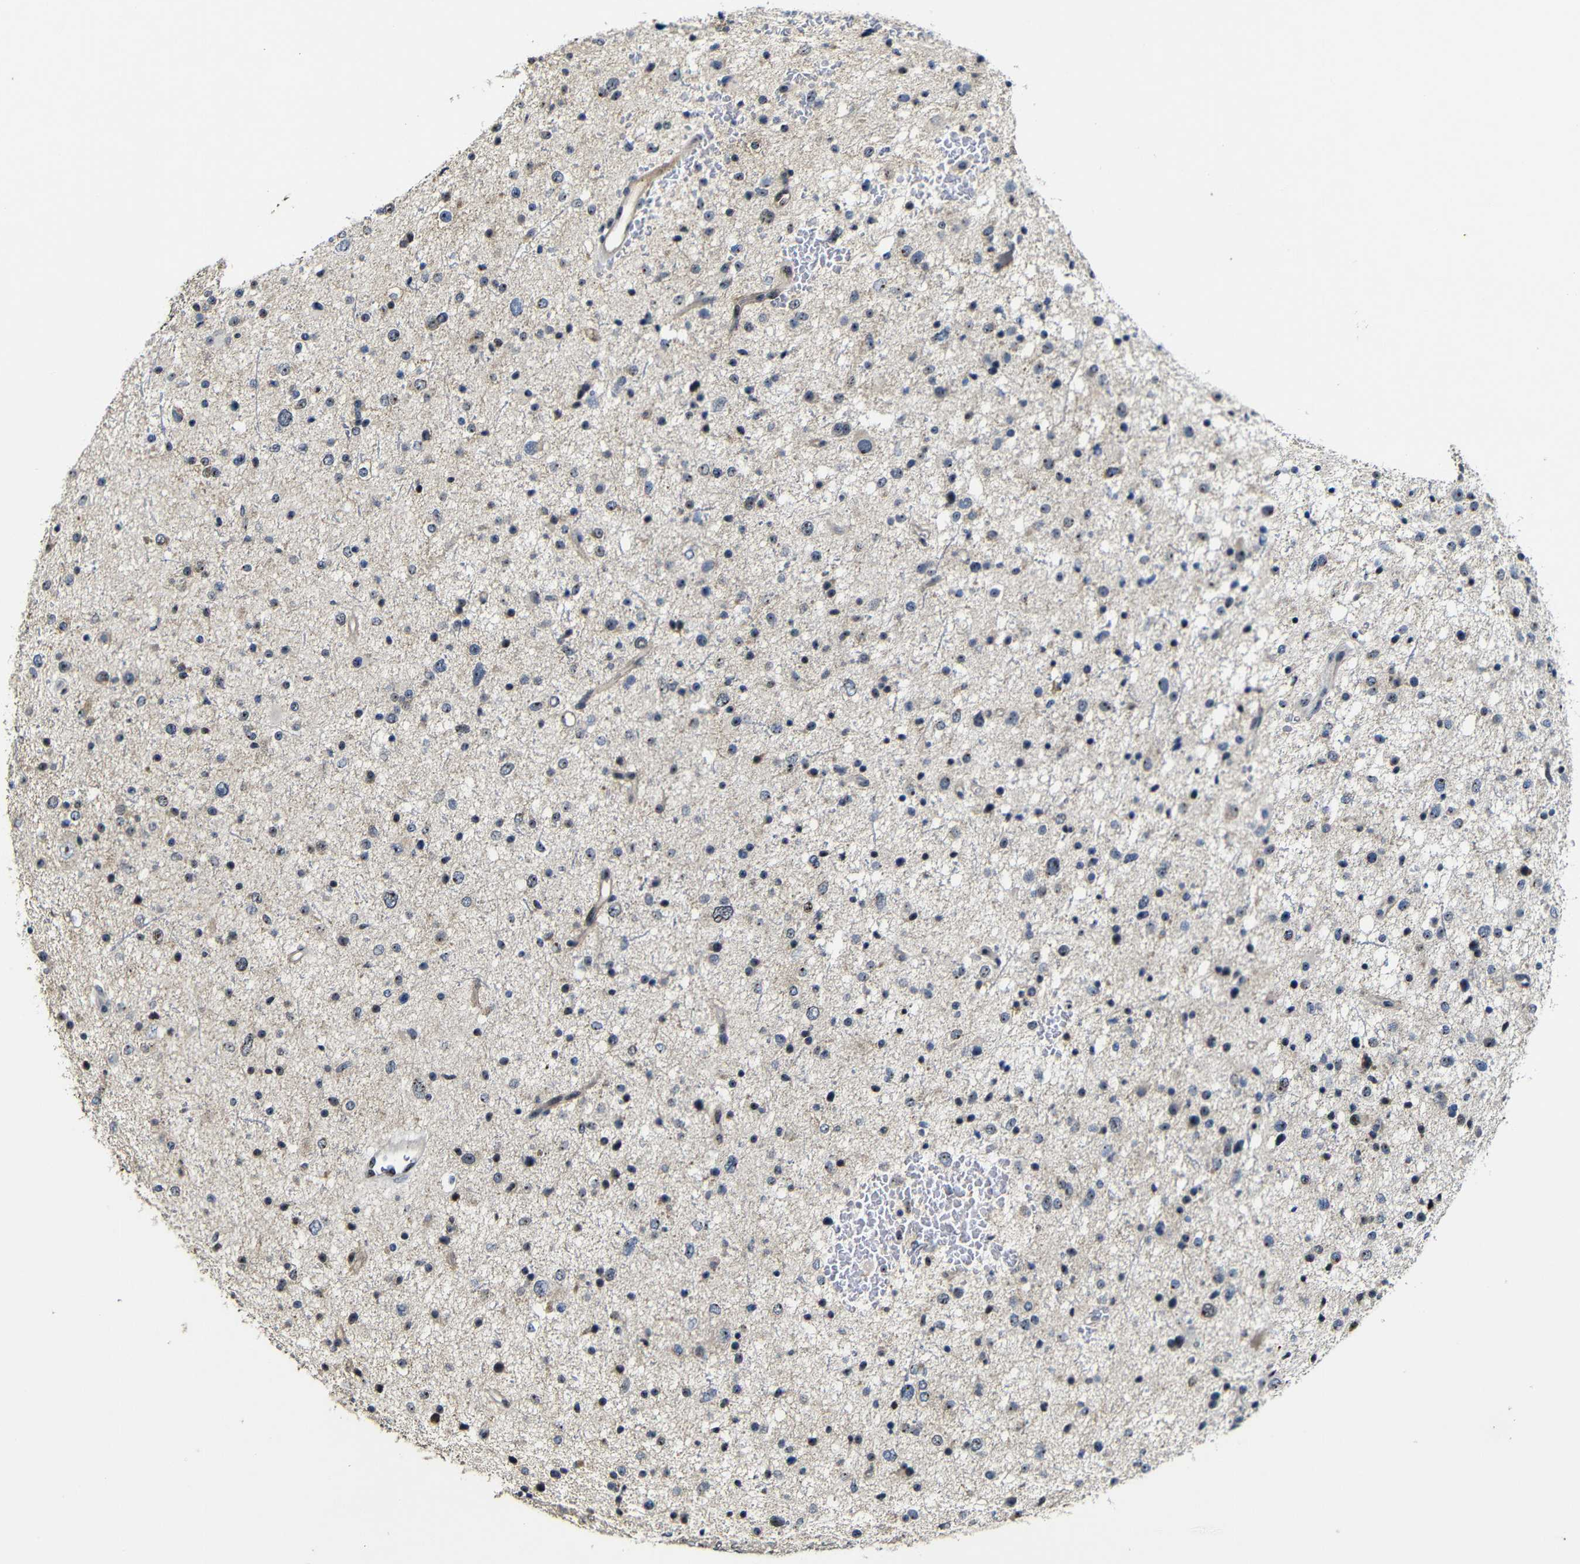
{"staining": {"intensity": "negative", "quantity": "none", "location": "none"}, "tissue": "glioma", "cell_type": "Tumor cells", "image_type": "cancer", "snomed": [{"axis": "morphology", "description": "Glioma, malignant, Low grade"}, {"axis": "topography", "description": "Brain"}], "caption": "Immunohistochemistry (IHC) micrograph of human glioma stained for a protein (brown), which demonstrates no expression in tumor cells.", "gene": "MYC", "patient": {"sex": "female", "age": 37}}